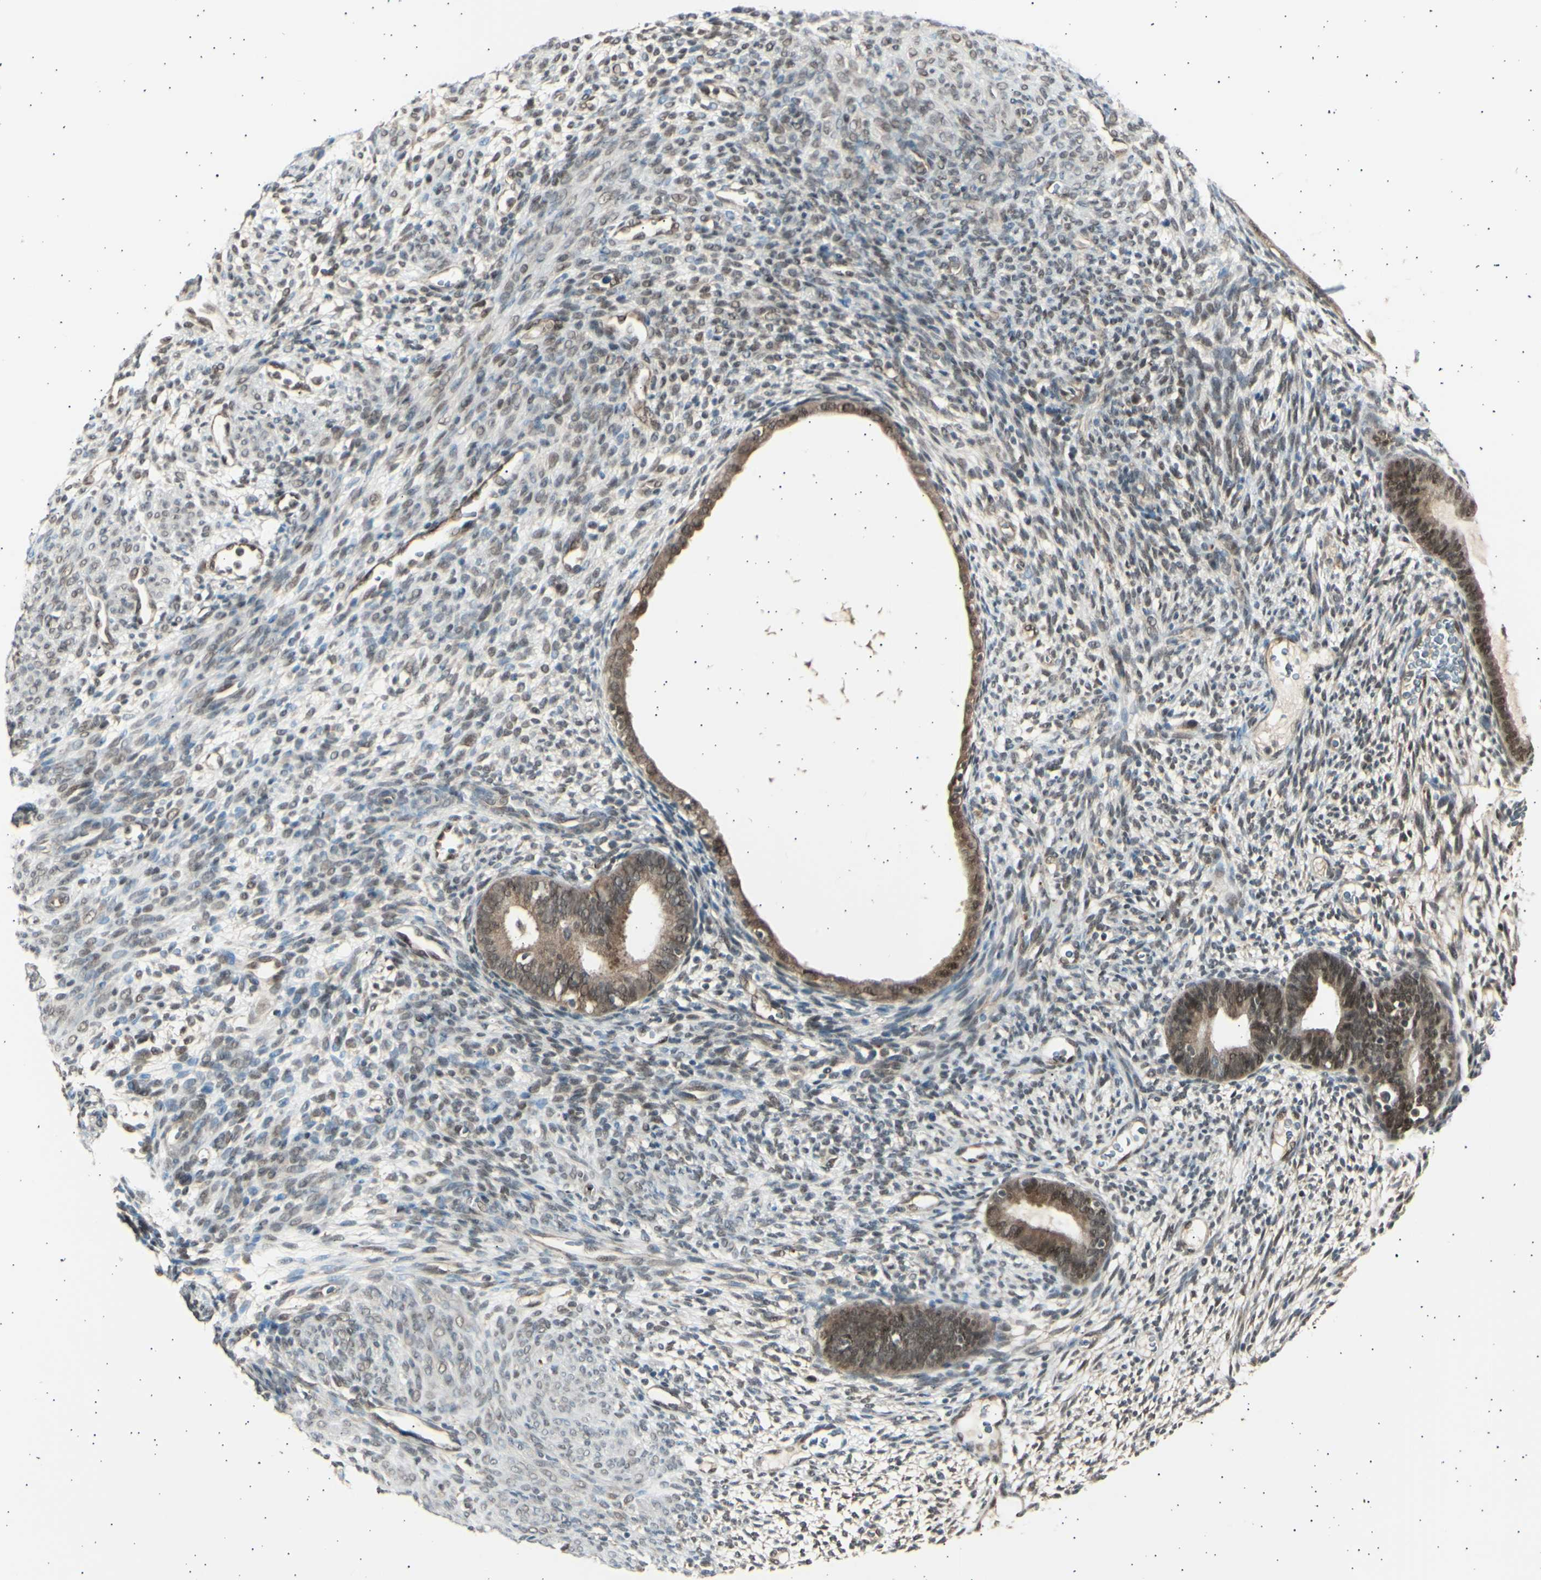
{"staining": {"intensity": "weak", "quantity": "25%-75%", "location": "nuclear"}, "tissue": "endometrium", "cell_type": "Cells in endometrial stroma", "image_type": "normal", "snomed": [{"axis": "morphology", "description": "Normal tissue, NOS"}, {"axis": "morphology", "description": "Atrophy, NOS"}, {"axis": "topography", "description": "Uterus"}, {"axis": "topography", "description": "Endometrium"}], "caption": "Immunohistochemistry of benign human endometrium exhibits low levels of weak nuclear expression in about 25%-75% of cells in endometrial stroma.", "gene": "PSMD5", "patient": {"sex": "female", "age": 68}}